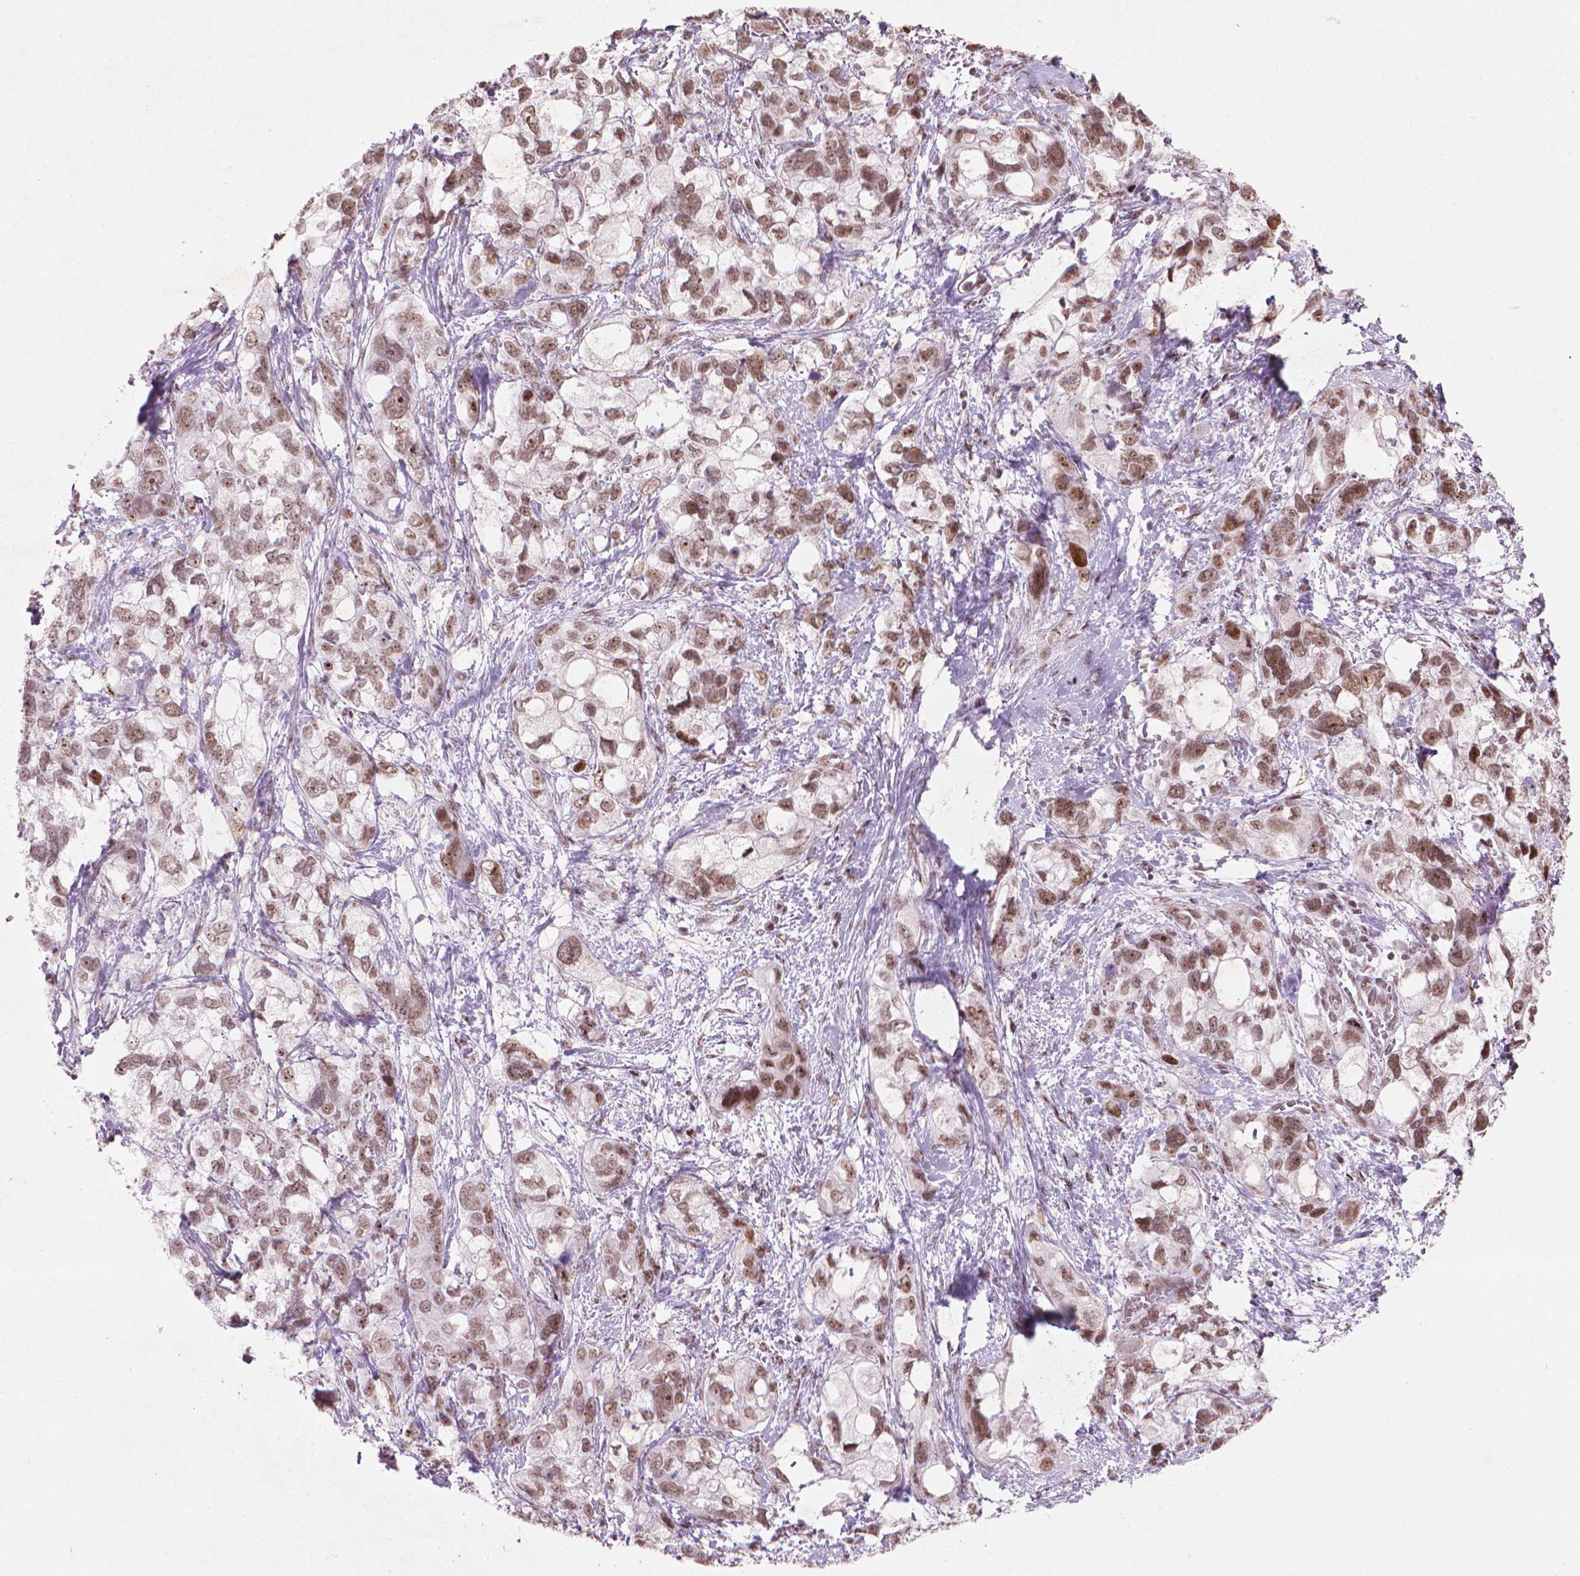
{"staining": {"intensity": "moderate", "quantity": ">75%", "location": "nuclear"}, "tissue": "stomach cancer", "cell_type": "Tumor cells", "image_type": "cancer", "snomed": [{"axis": "morphology", "description": "Adenocarcinoma, NOS"}, {"axis": "topography", "description": "Stomach, upper"}], "caption": "This histopathology image displays immunohistochemistry staining of human stomach cancer, with medium moderate nuclear positivity in about >75% of tumor cells.", "gene": "HES7", "patient": {"sex": "female", "age": 81}}